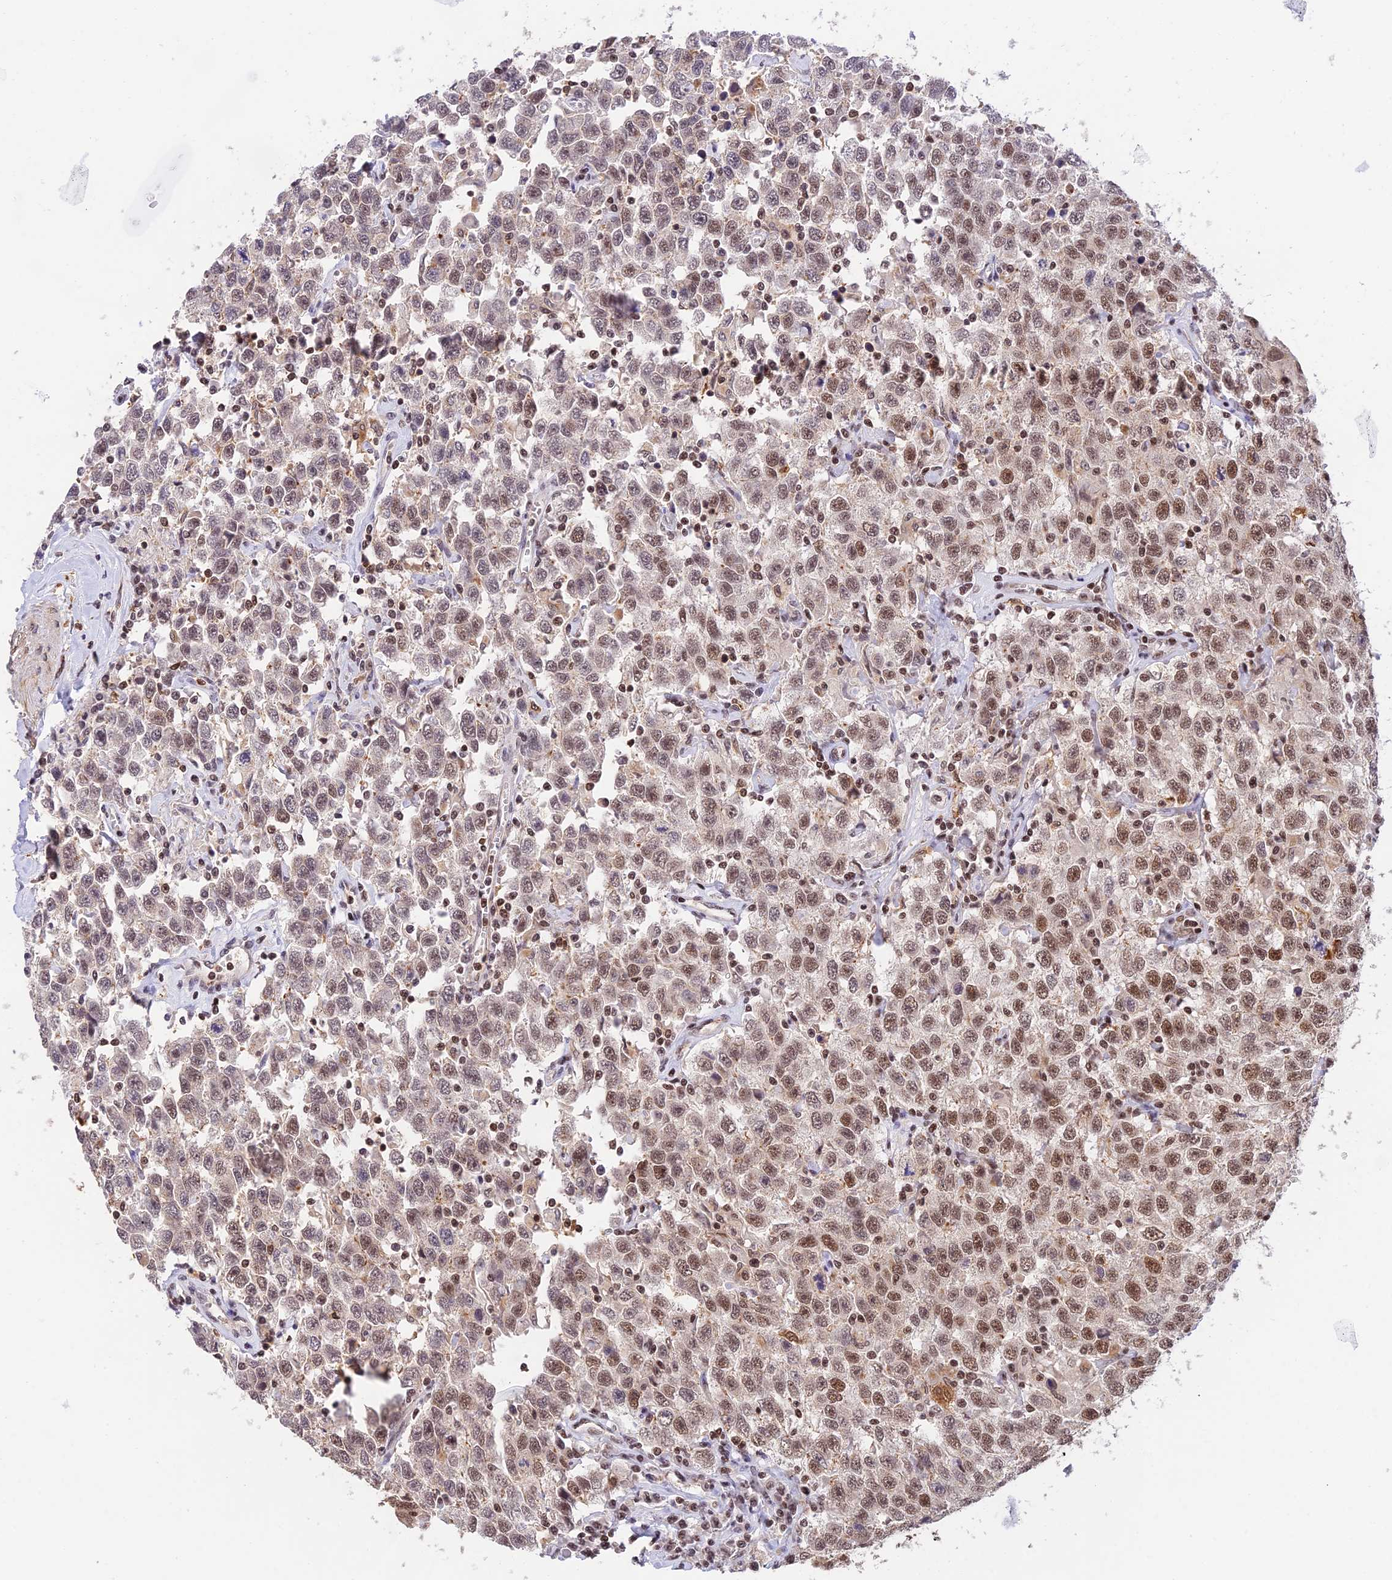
{"staining": {"intensity": "moderate", "quantity": ">75%", "location": "nuclear"}, "tissue": "testis cancer", "cell_type": "Tumor cells", "image_type": "cancer", "snomed": [{"axis": "morphology", "description": "Seminoma, NOS"}, {"axis": "topography", "description": "Testis"}], "caption": "A histopathology image showing moderate nuclear positivity in approximately >75% of tumor cells in seminoma (testis), as visualized by brown immunohistochemical staining.", "gene": "THAP11", "patient": {"sex": "male", "age": 41}}